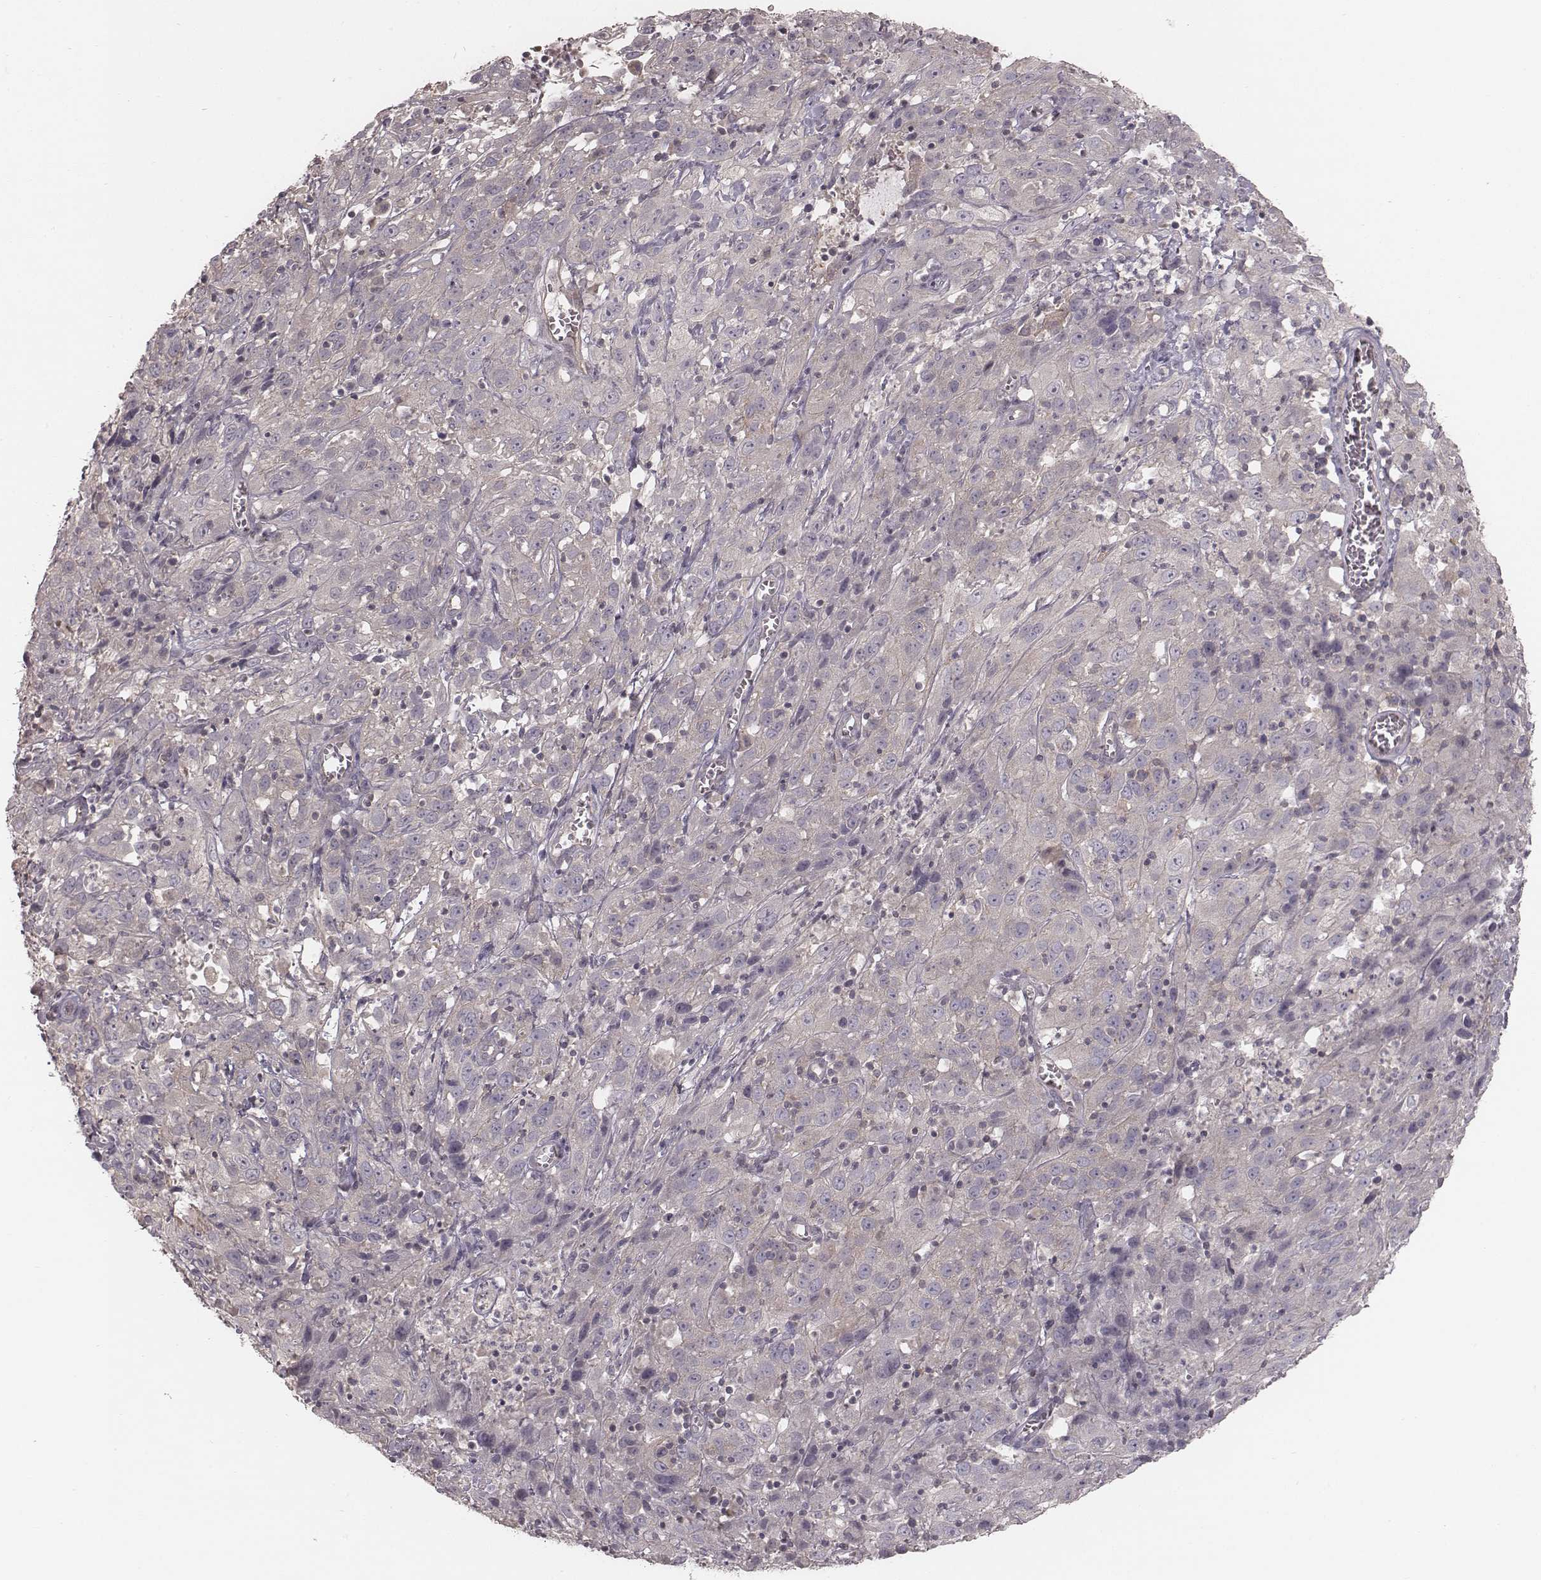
{"staining": {"intensity": "negative", "quantity": "none", "location": "none"}, "tissue": "cervical cancer", "cell_type": "Tumor cells", "image_type": "cancer", "snomed": [{"axis": "morphology", "description": "Squamous cell carcinoma, NOS"}, {"axis": "topography", "description": "Cervix"}], "caption": "IHC of human cervical cancer (squamous cell carcinoma) shows no expression in tumor cells. (DAB immunohistochemistry (IHC) visualized using brightfield microscopy, high magnification).", "gene": "TDRD5", "patient": {"sex": "female", "age": 32}}